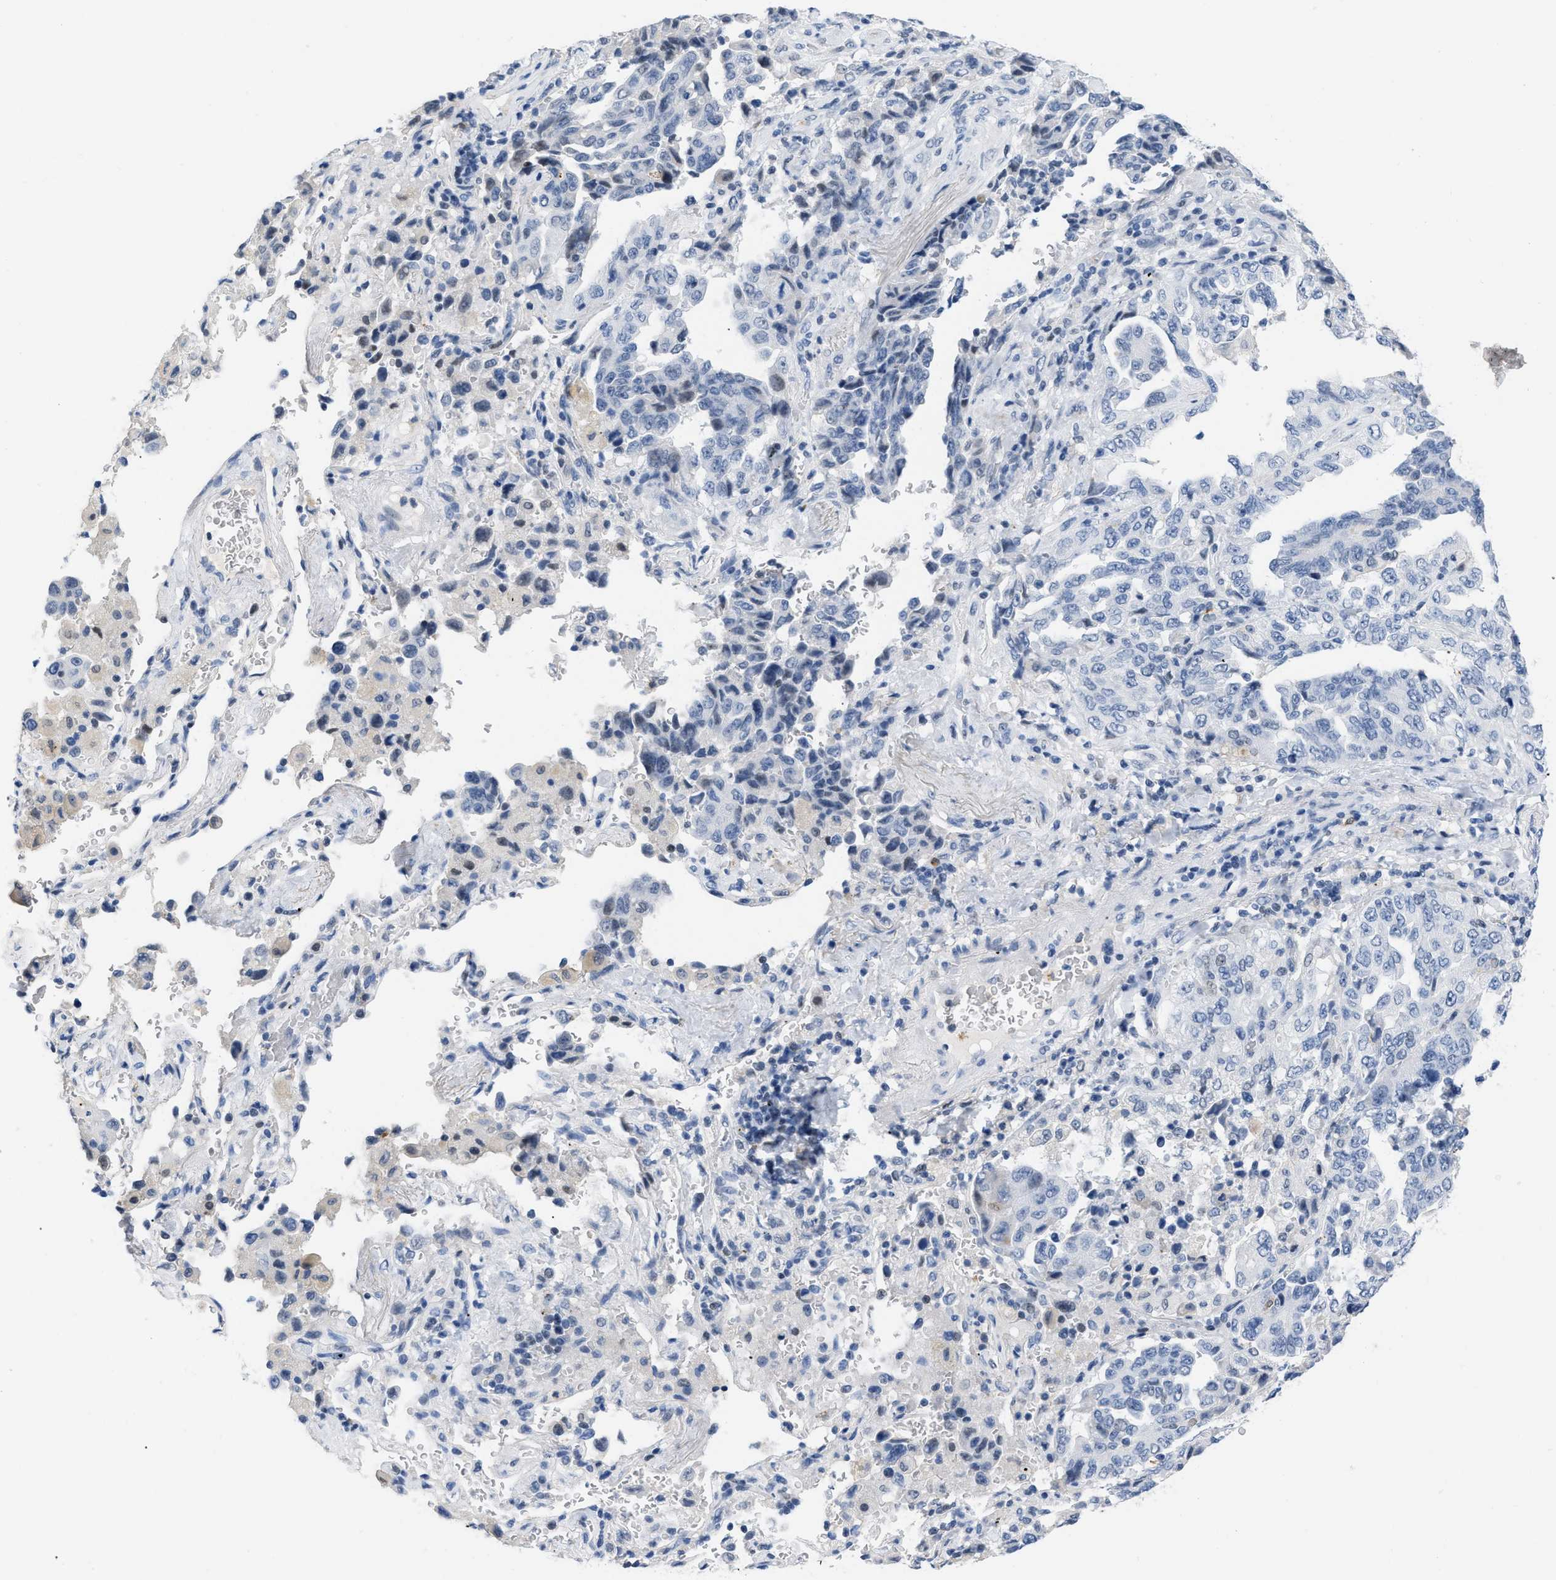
{"staining": {"intensity": "negative", "quantity": "none", "location": "none"}, "tissue": "lung cancer", "cell_type": "Tumor cells", "image_type": "cancer", "snomed": [{"axis": "morphology", "description": "Adenocarcinoma, NOS"}, {"axis": "topography", "description": "Lung"}], "caption": "High power microscopy image of an IHC histopathology image of lung cancer (adenocarcinoma), revealing no significant staining in tumor cells.", "gene": "BOLL", "patient": {"sex": "female", "age": 51}}